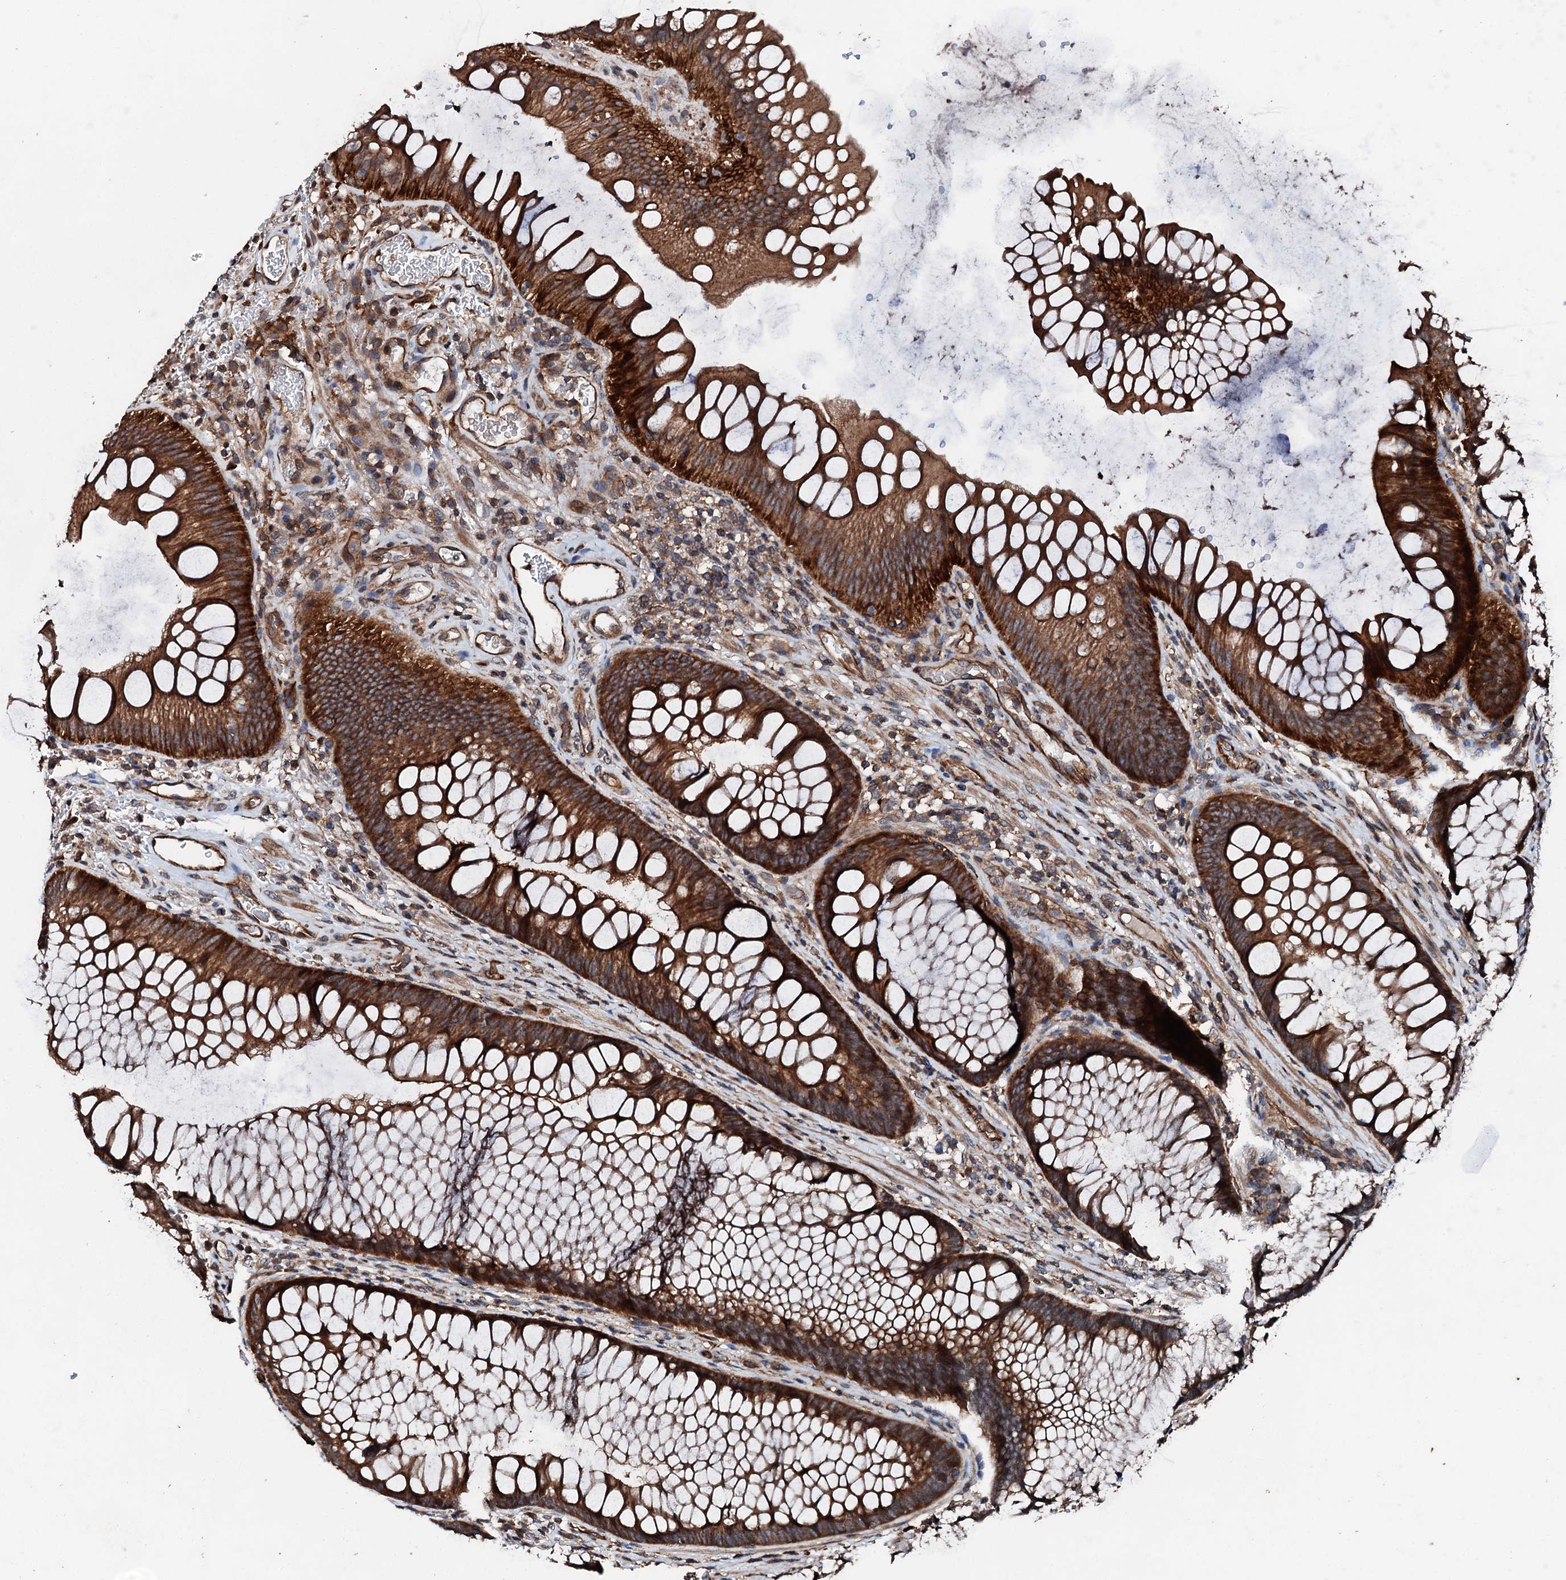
{"staining": {"intensity": "weak", "quantity": "25%-75%", "location": "cytoplasmic/membranous"}, "tissue": "colon", "cell_type": "Endothelial cells", "image_type": "normal", "snomed": [{"axis": "morphology", "description": "Normal tissue, NOS"}, {"axis": "topography", "description": "Colon"}], "caption": "Immunohistochemical staining of benign colon displays 25%-75% levels of weak cytoplasmic/membranous protein staining in about 25%-75% of endothelial cells.", "gene": "FGD4", "patient": {"sex": "female", "age": 82}}